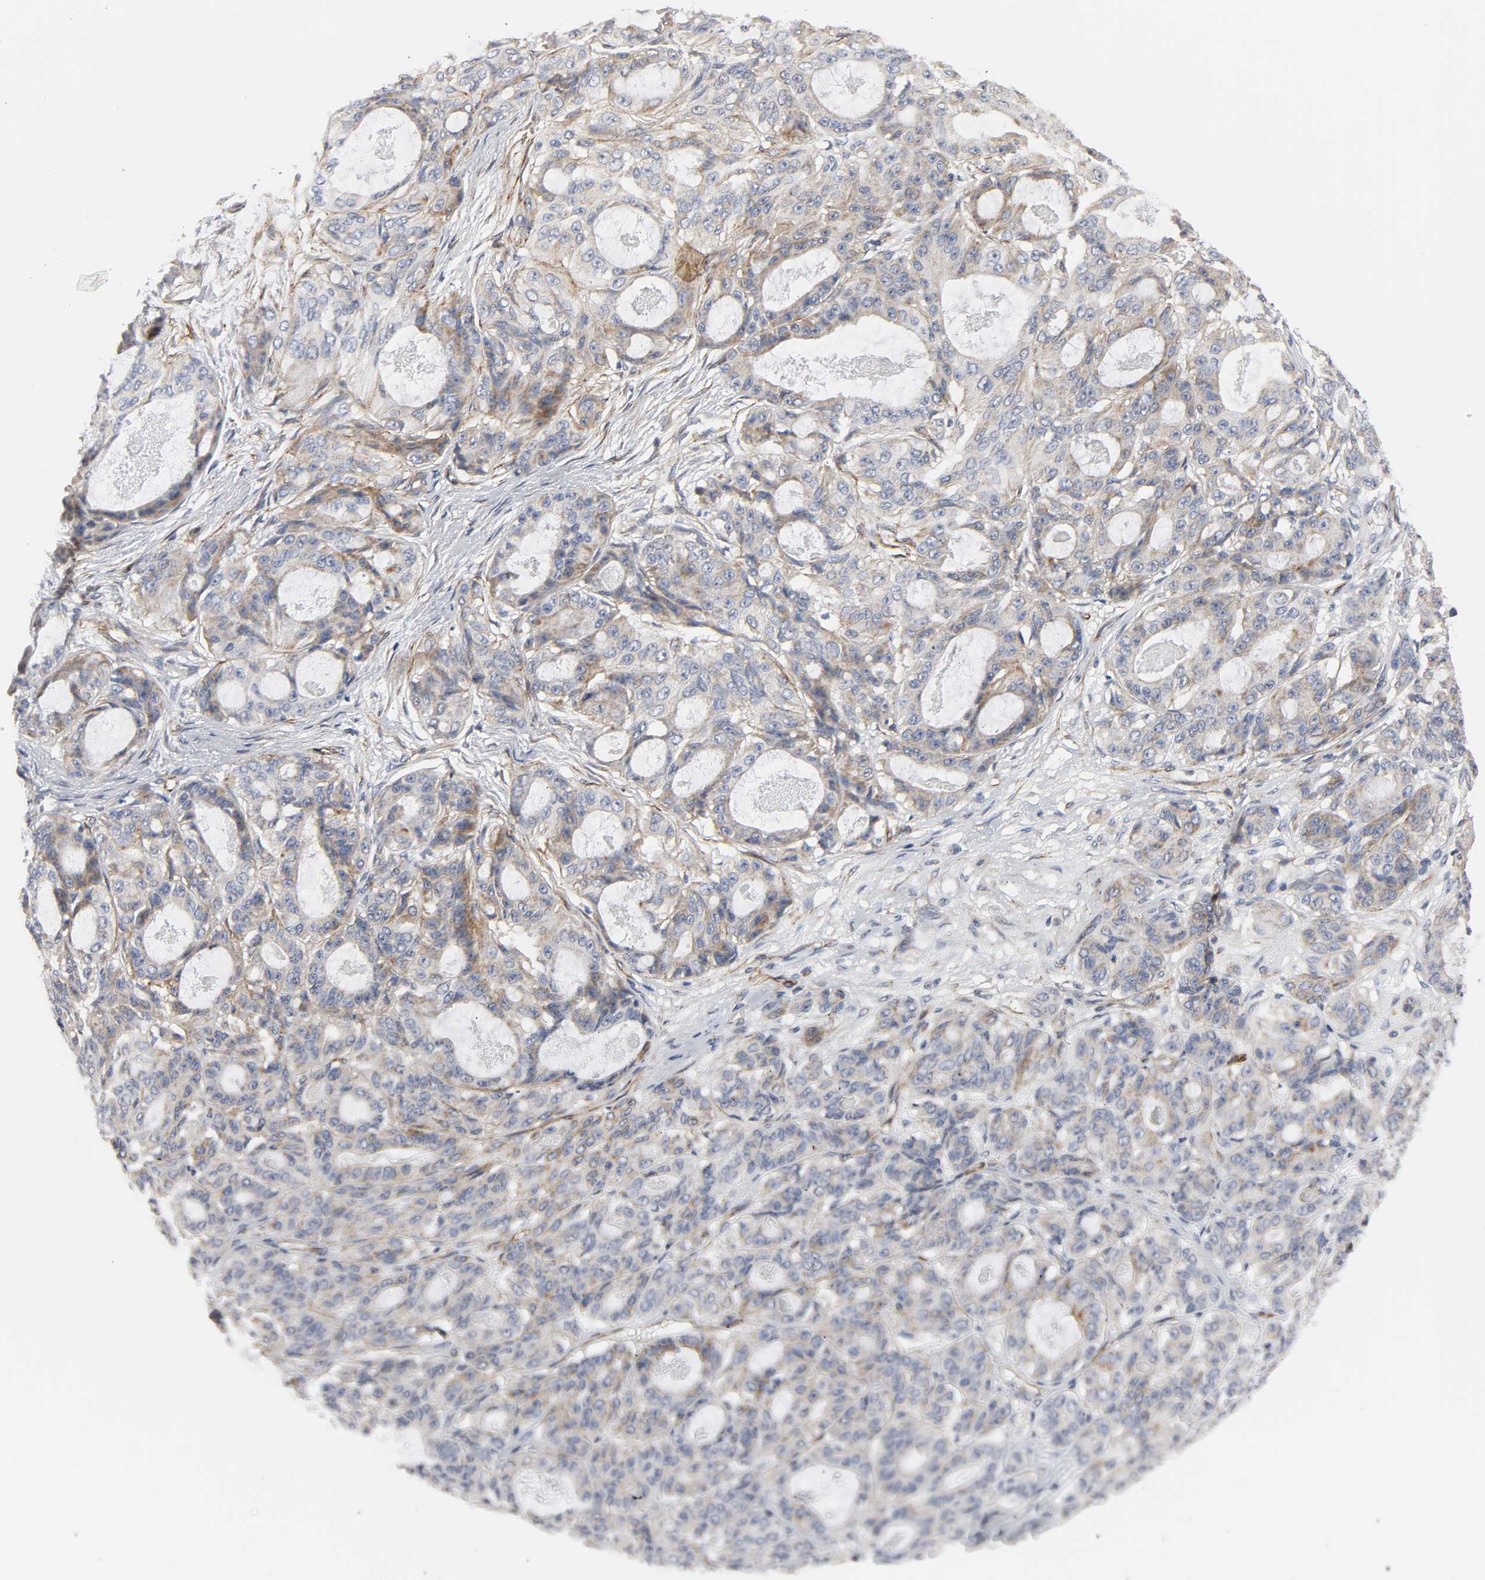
{"staining": {"intensity": "weak", "quantity": "<25%", "location": "cytoplasmic/membranous"}, "tissue": "ovarian cancer", "cell_type": "Tumor cells", "image_type": "cancer", "snomed": [{"axis": "morphology", "description": "Carcinoma, endometroid"}, {"axis": "topography", "description": "Ovary"}], "caption": "Photomicrograph shows no significant protein positivity in tumor cells of ovarian cancer (endometroid carcinoma). (DAB immunohistochemistry visualized using brightfield microscopy, high magnification).", "gene": "GNG2", "patient": {"sex": "female", "age": 61}}